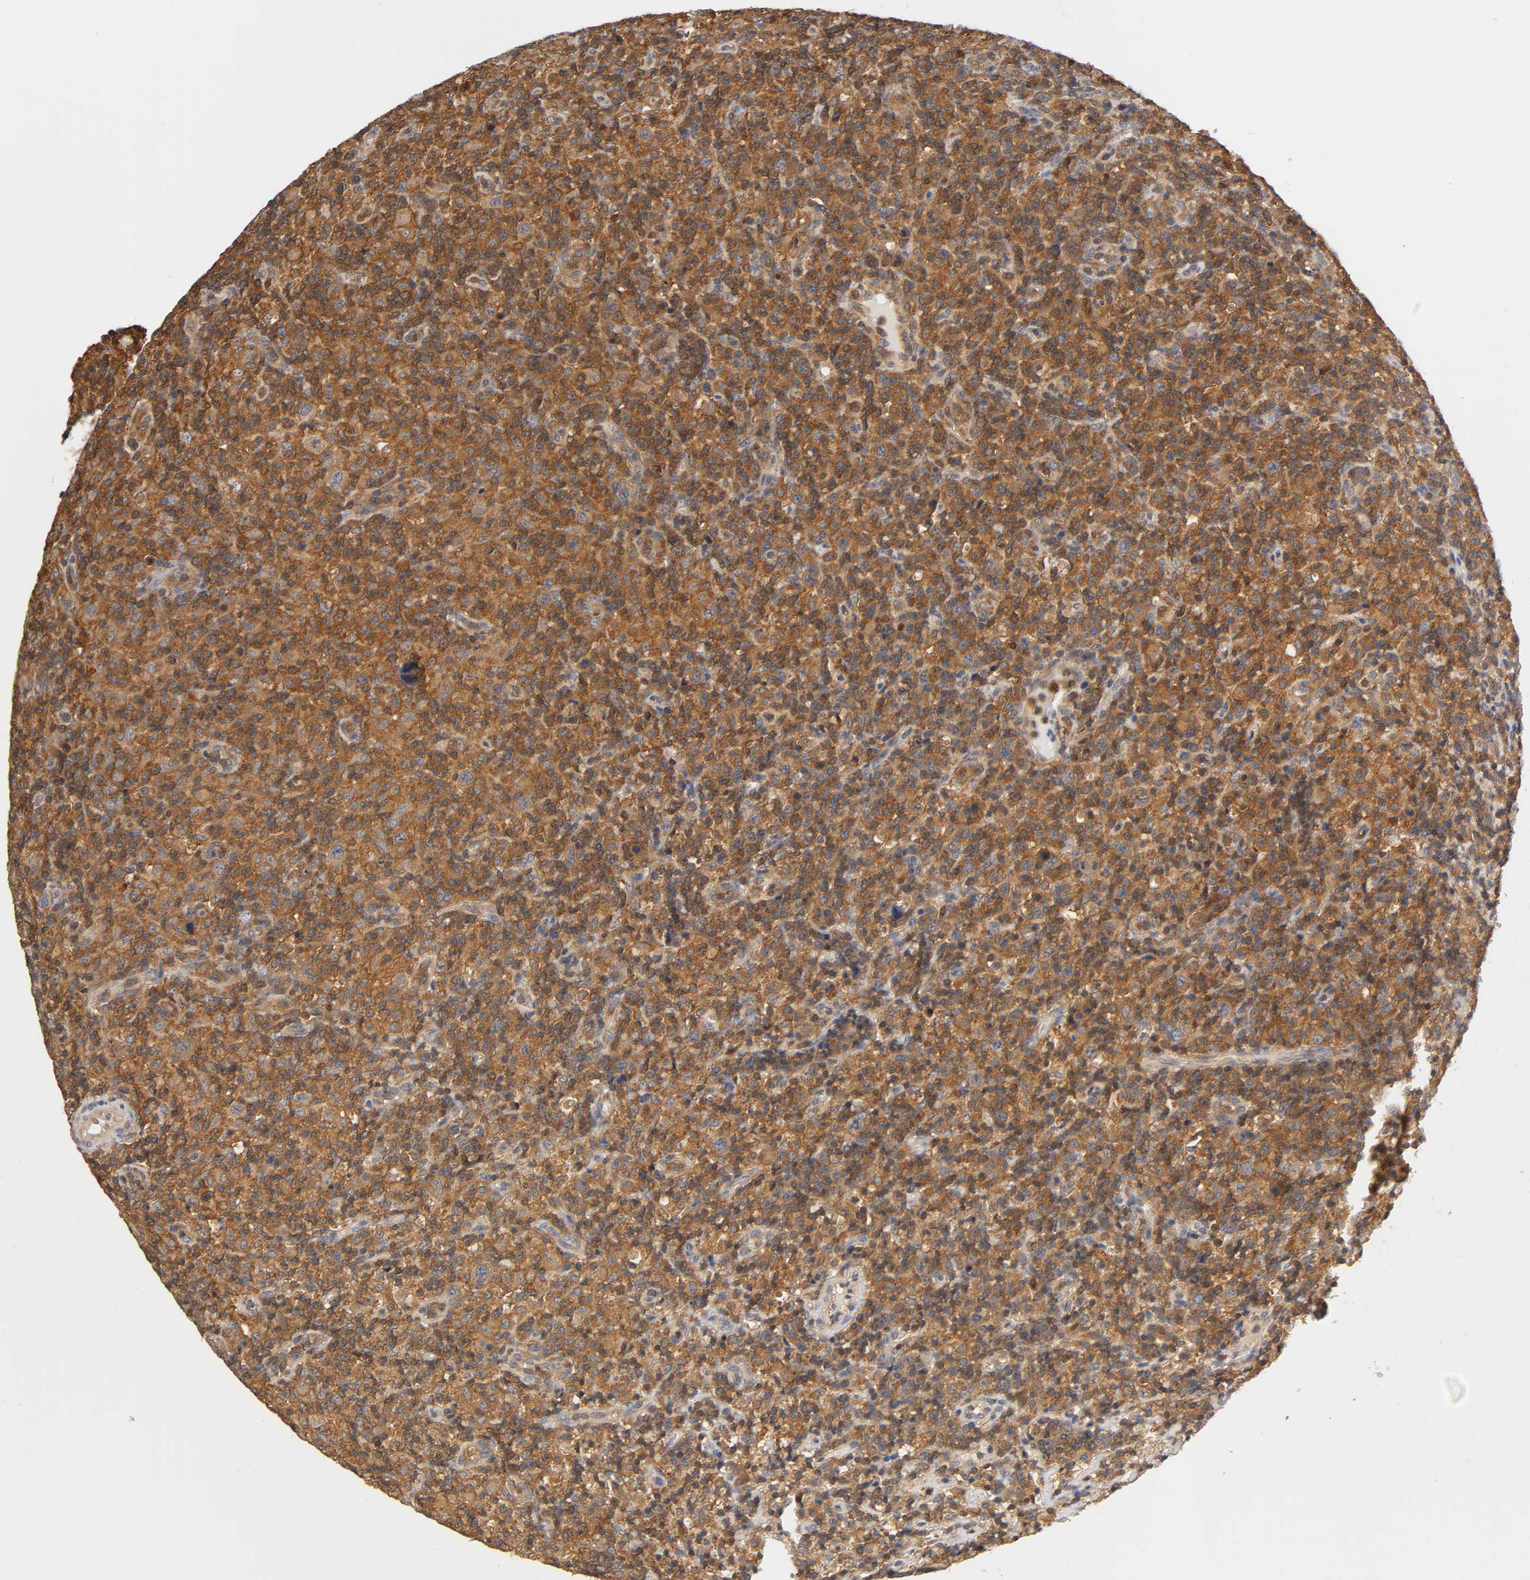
{"staining": {"intensity": "strong", "quantity": ">75%", "location": "cytoplasmic/membranous"}, "tissue": "lymphoma", "cell_type": "Tumor cells", "image_type": "cancer", "snomed": [{"axis": "morphology", "description": "Hodgkin's disease, NOS"}, {"axis": "topography", "description": "Lymph node"}], "caption": "A brown stain highlights strong cytoplasmic/membranous staining of a protein in human Hodgkin's disease tumor cells. The protein is shown in brown color, while the nuclei are stained blue.", "gene": "ACTR2", "patient": {"sex": "male", "age": 65}}